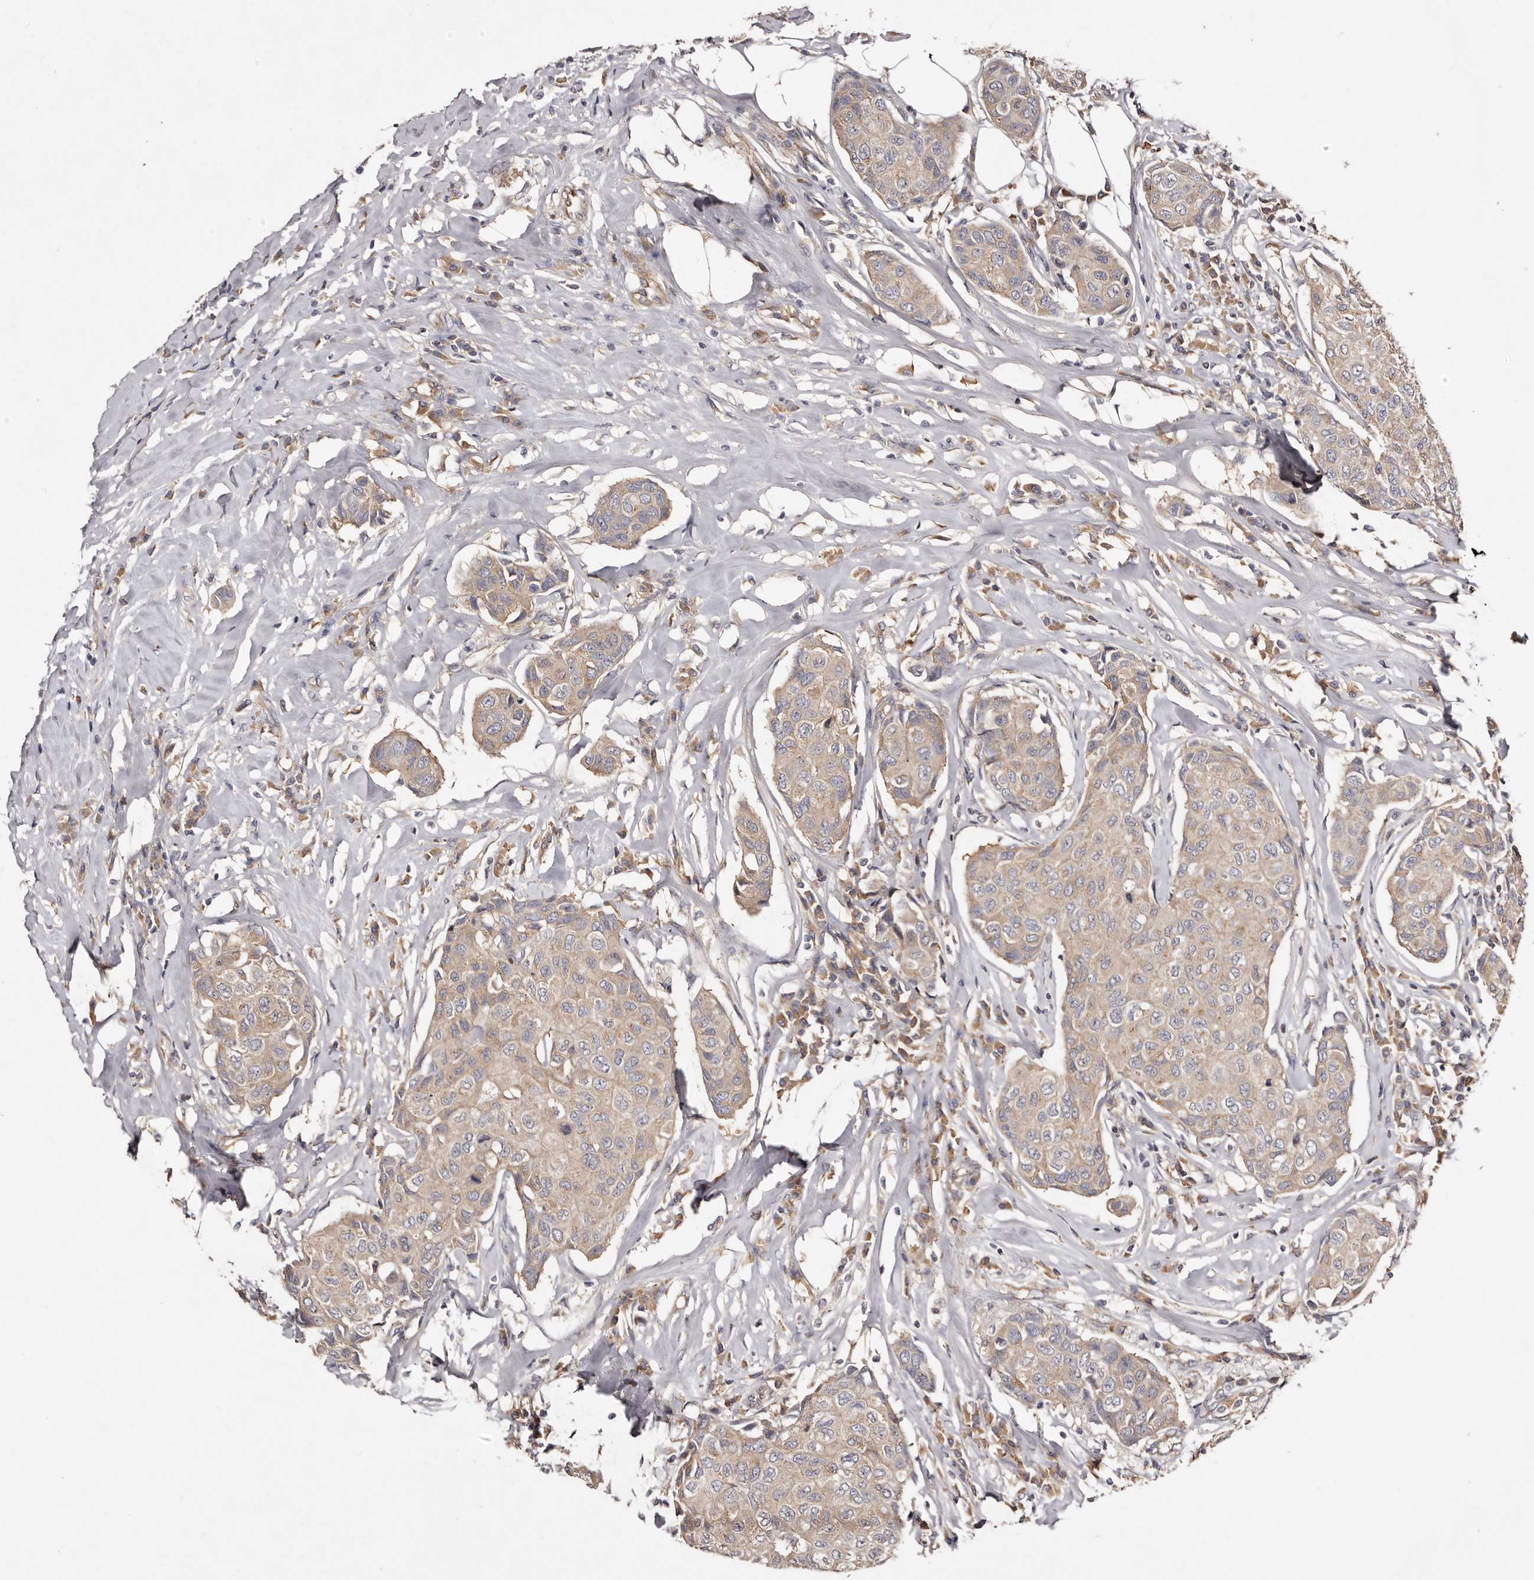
{"staining": {"intensity": "weak", "quantity": ">75%", "location": "cytoplasmic/membranous"}, "tissue": "breast cancer", "cell_type": "Tumor cells", "image_type": "cancer", "snomed": [{"axis": "morphology", "description": "Duct carcinoma"}, {"axis": "topography", "description": "Breast"}], "caption": "IHC (DAB (3,3'-diaminobenzidine)) staining of human breast cancer (intraductal carcinoma) shows weak cytoplasmic/membranous protein expression in approximately >75% of tumor cells.", "gene": "LTV1", "patient": {"sex": "female", "age": 80}}